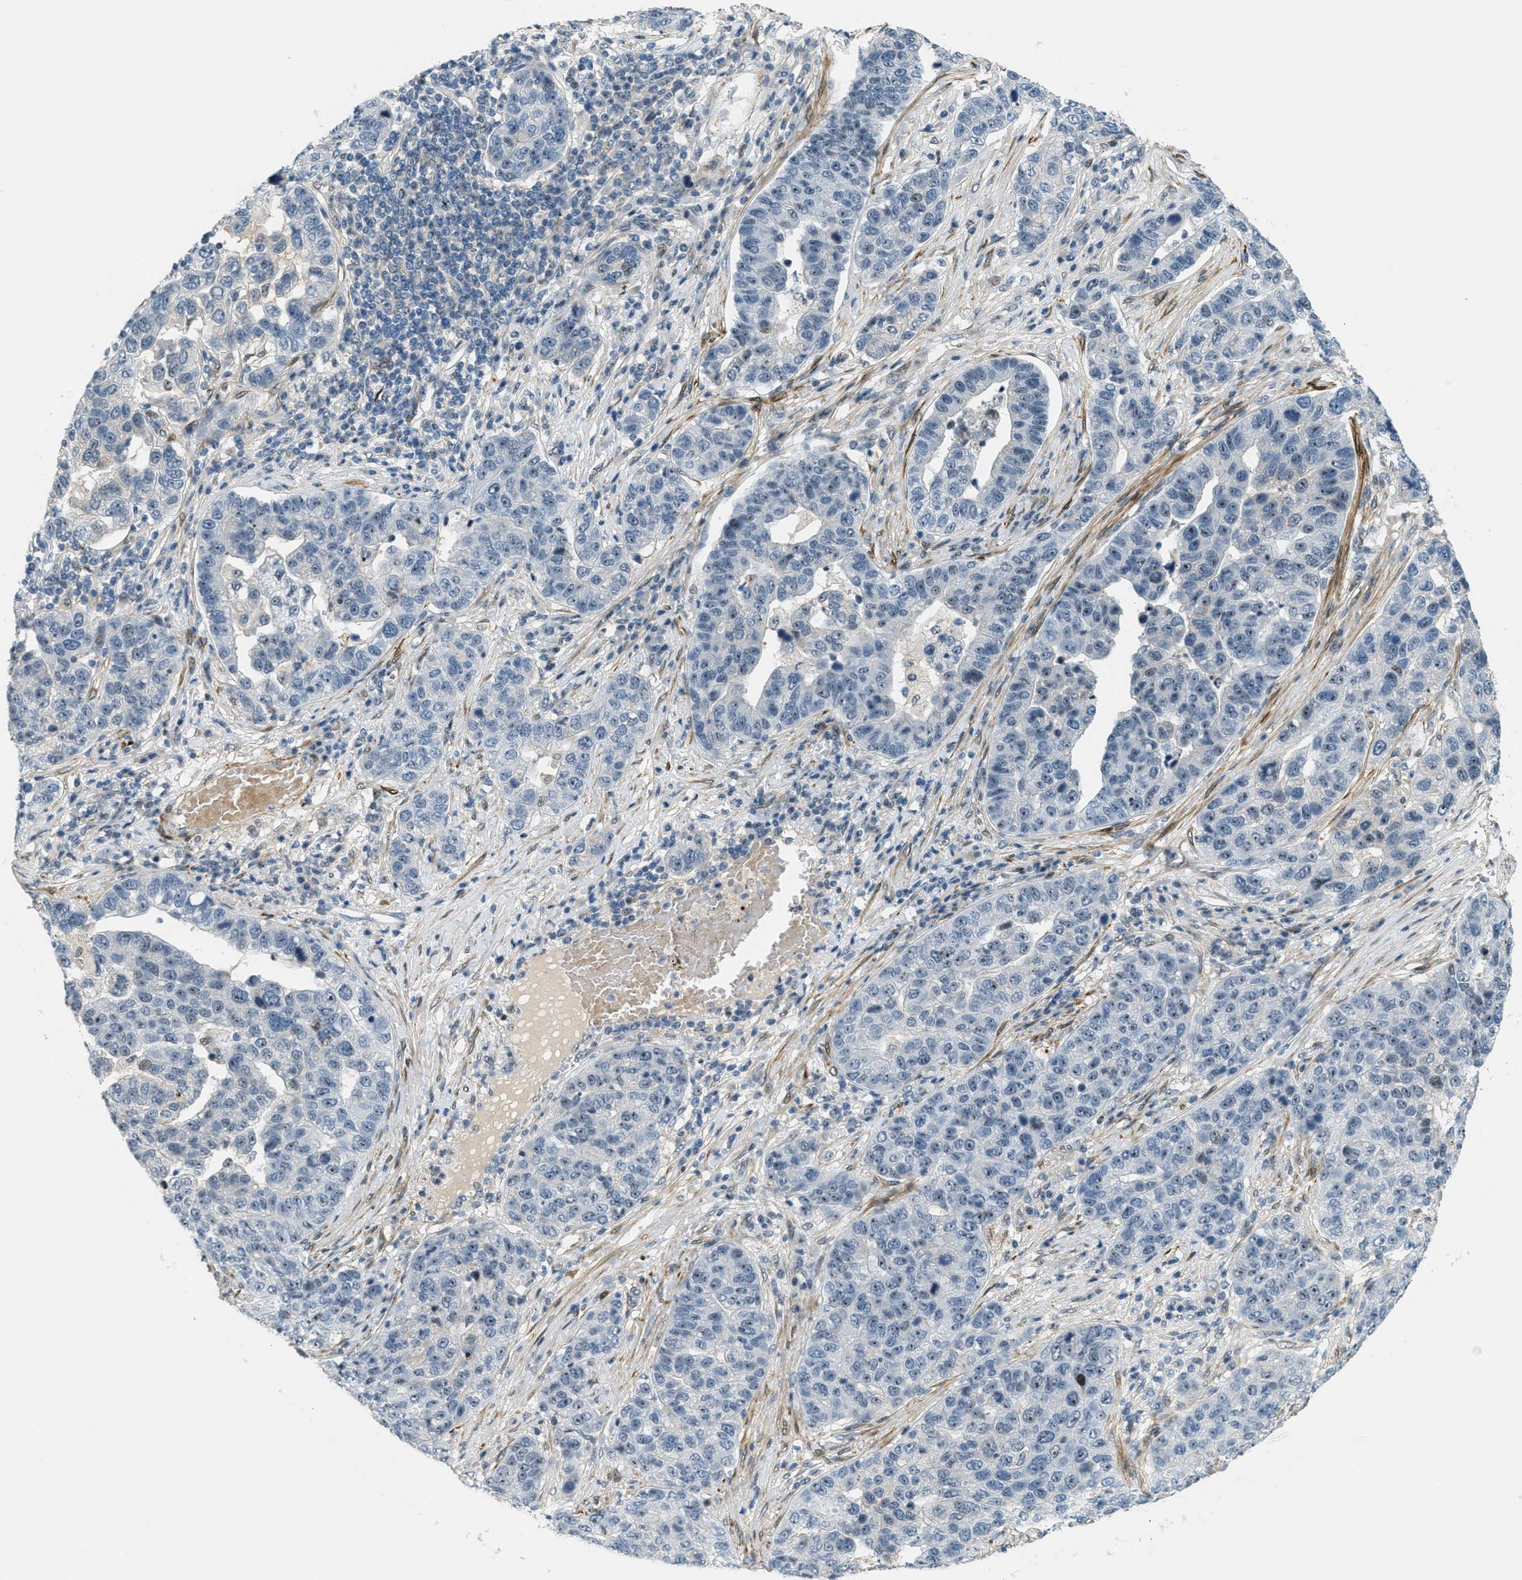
{"staining": {"intensity": "negative", "quantity": "none", "location": "none"}, "tissue": "pancreatic cancer", "cell_type": "Tumor cells", "image_type": "cancer", "snomed": [{"axis": "morphology", "description": "Adenocarcinoma, NOS"}, {"axis": "topography", "description": "Pancreas"}], "caption": "An immunohistochemistry image of pancreatic cancer is shown. There is no staining in tumor cells of pancreatic cancer.", "gene": "ZDHHC23", "patient": {"sex": "female", "age": 61}}